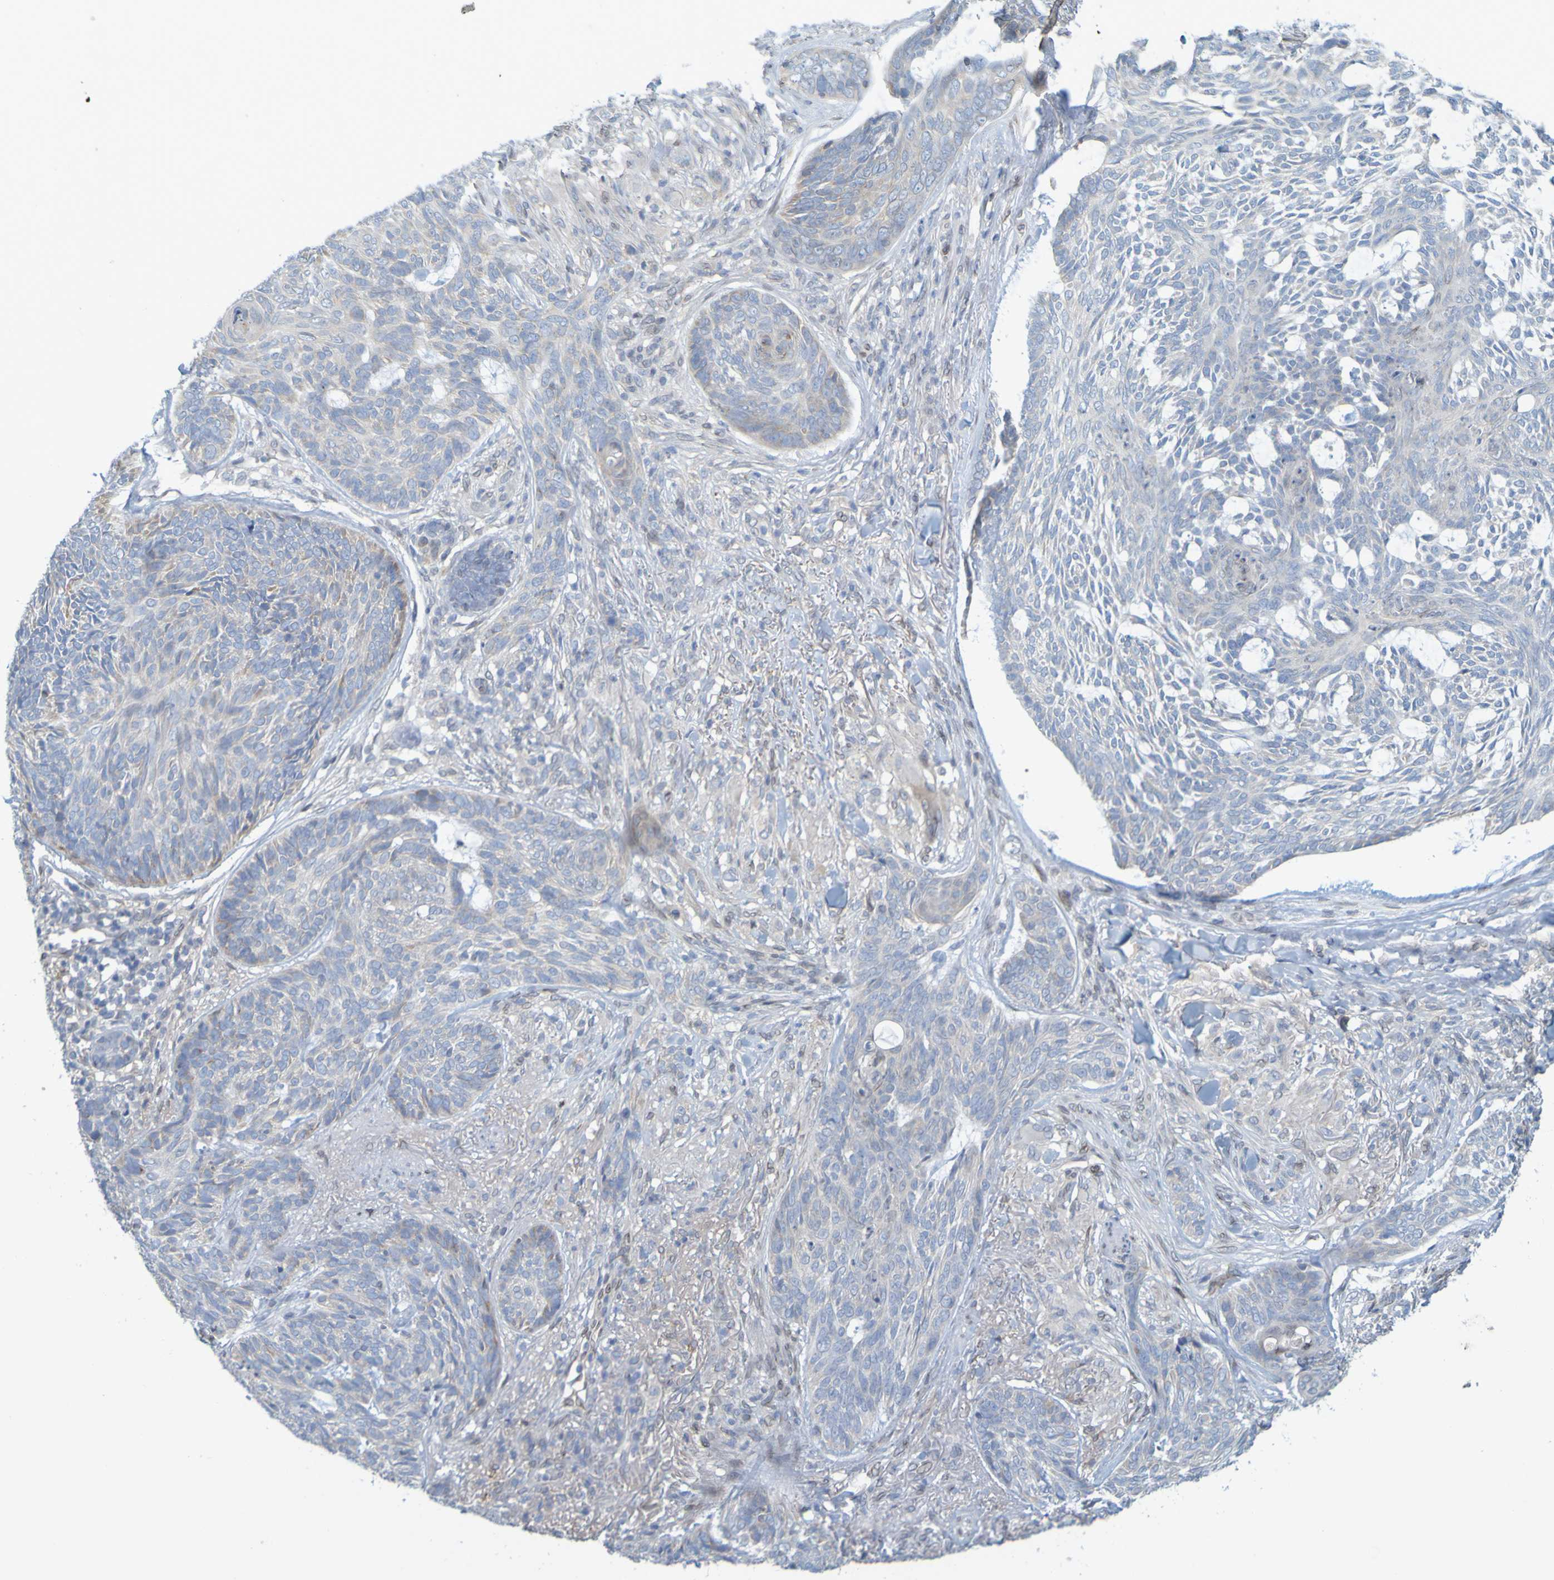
{"staining": {"intensity": "negative", "quantity": "none", "location": "none"}, "tissue": "skin cancer", "cell_type": "Tumor cells", "image_type": "cancer", "snomed": [{"axis": "morphology", "description": "Basal cell carcinoma"}, {"axis": "topography", "description": "Skin"}], "caption": "Immunohistochemistry (IHC) micrograph of neoplastic tissue: basal cell carcinoma (skin) stained with DAB exhibits no significant protein positivity in tumor cells. (DAB IHC, high magnification).", "gene": "MAG", "patient": {"sex": "male", "age": 43}}